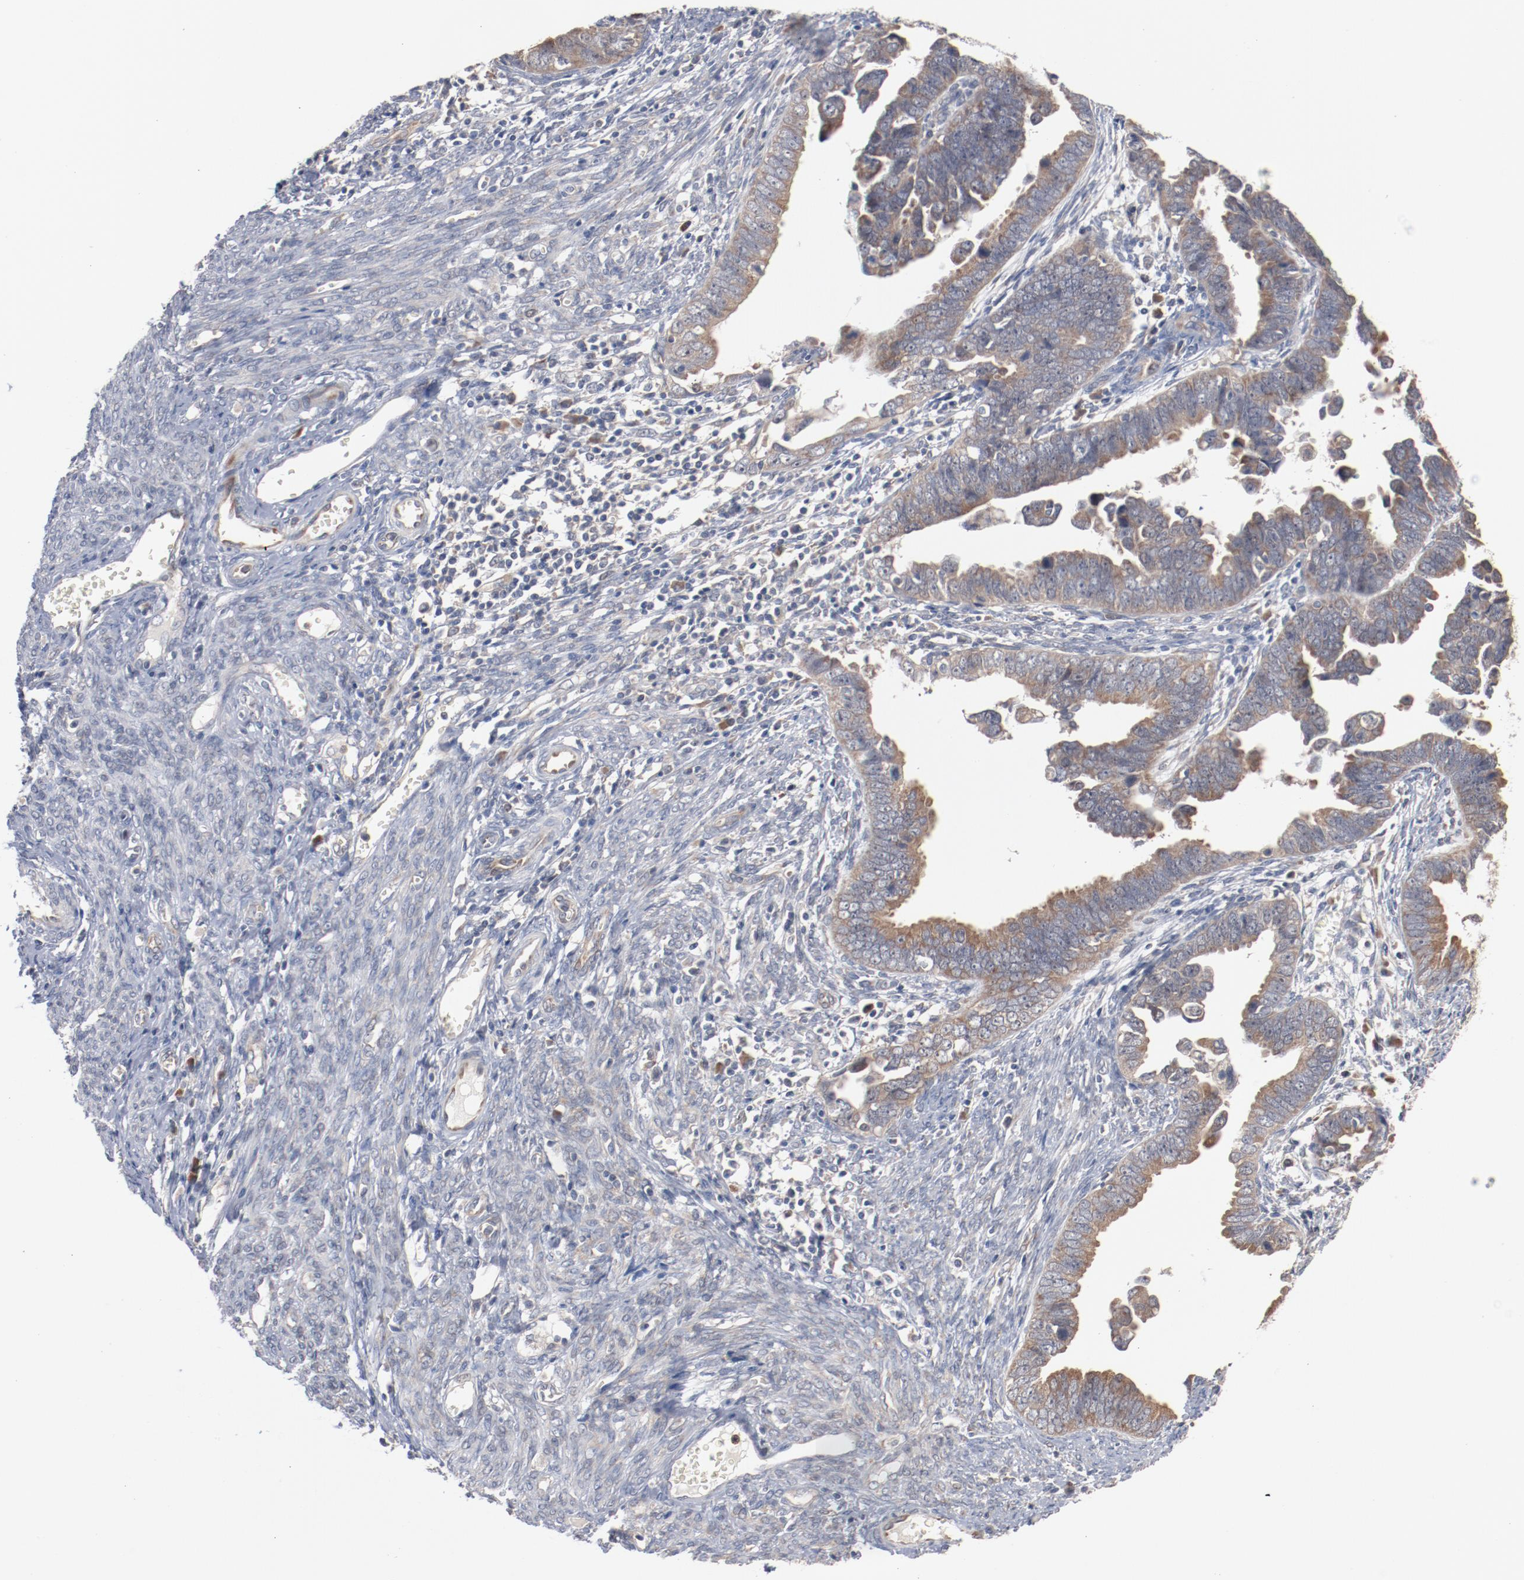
{"staining": {"intensity": "moderate", "quantity": ">75%", "location": "cytoplasmic/membranous"}, "tissue": "endometrial cancer", "cell_type": "Tumor cells", "image_type": "cancer", "snomed": [{"axis": "morphology", "description": "Adenocarcinoma, NOS"}, {"axis": "topography", "description": "Endometrium"}], "caption": "Immunohistochemistry (DAB) staining of human endometrial cancer (adenocarcinoma) displays moderate cytoplasmic/membranous protein staining in approximately >75% of tumor cells.", "gene": "RNASE11", "patient": {"sex": "female", "age": 75}}